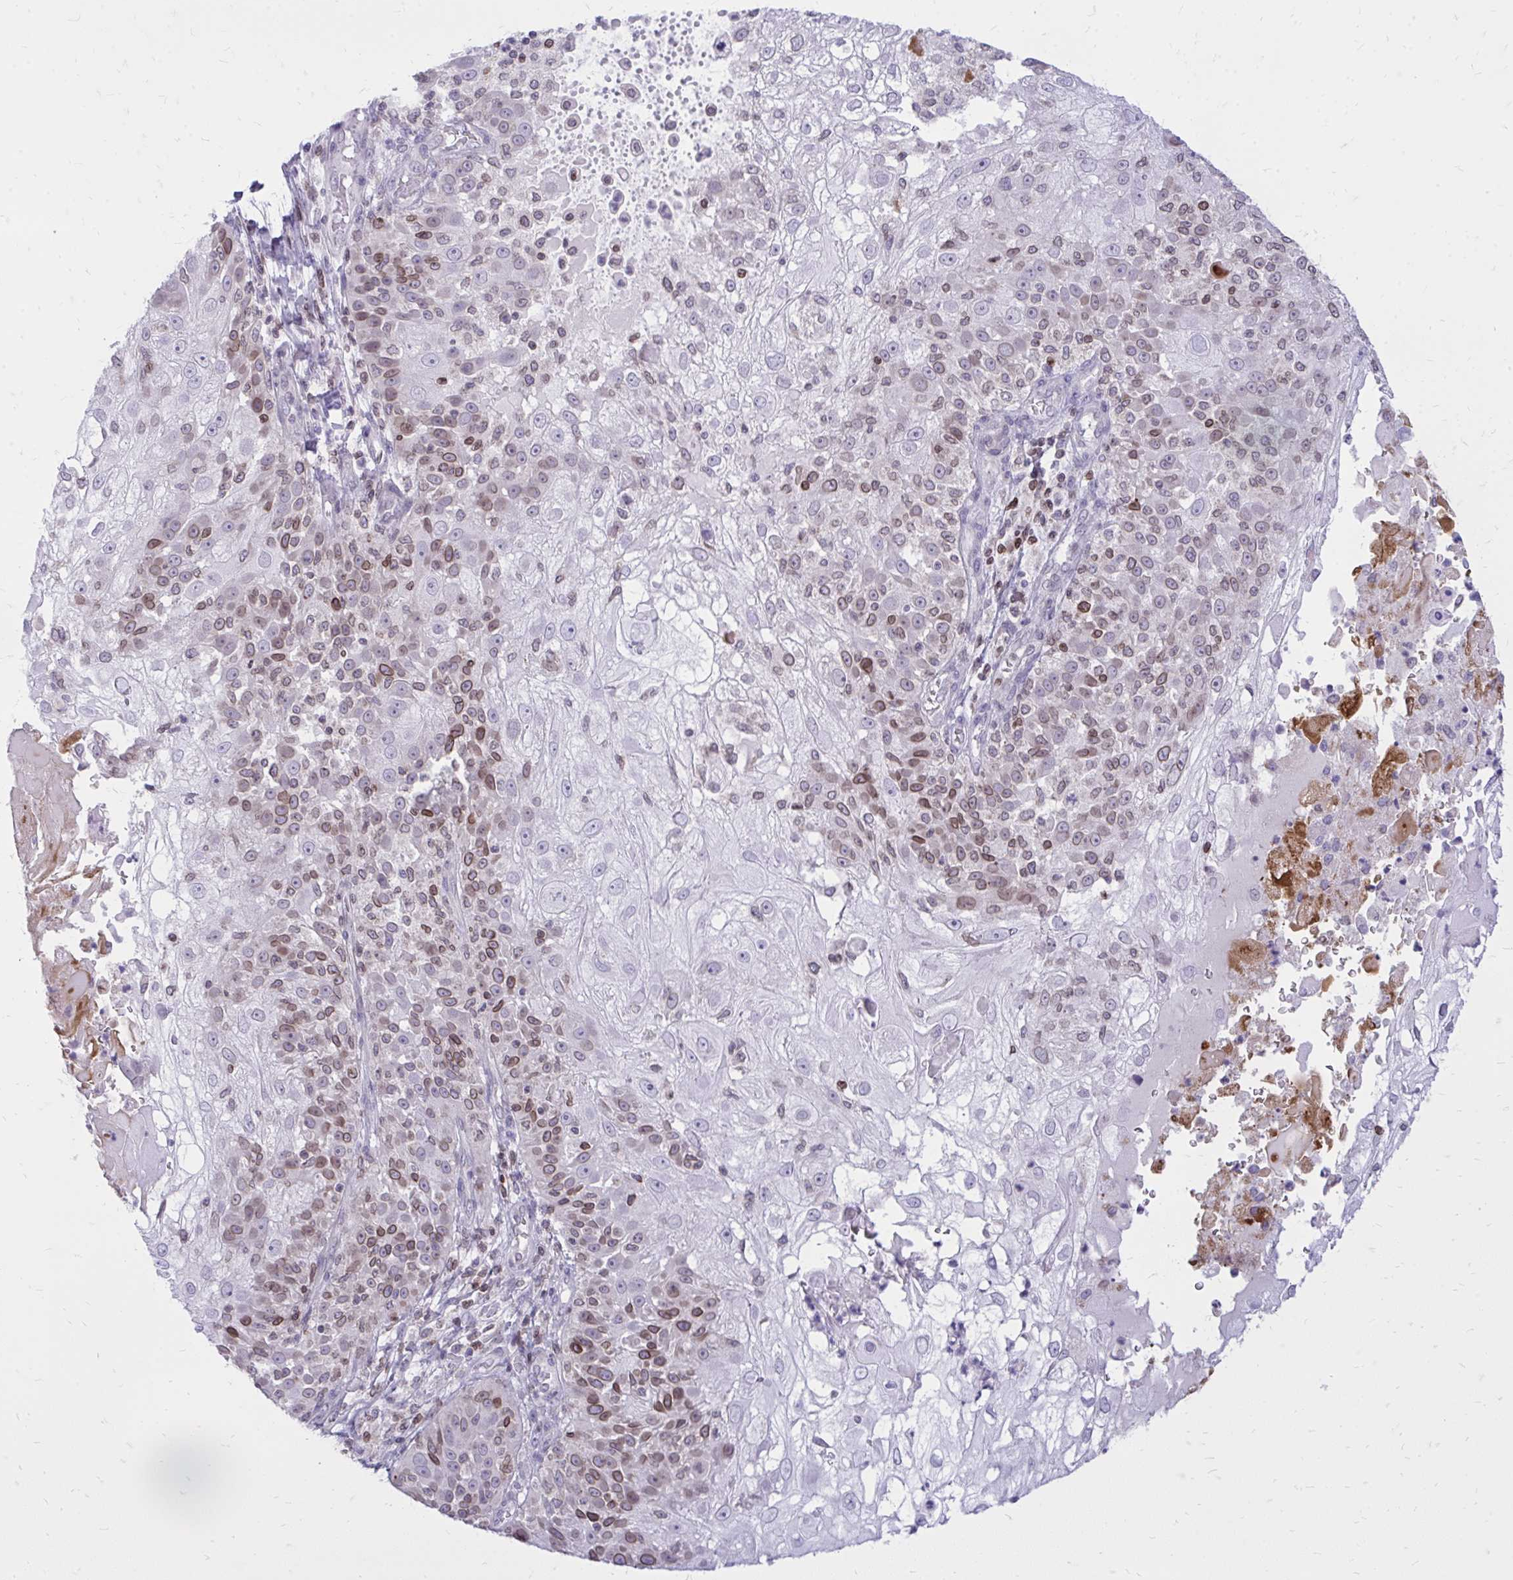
{"staining": {"intensity": "moderate", "quantity": "25%-75%", "location": "cytoplasmic/membranous,nuclear"}, "tissue": "skin cancer", "cell_type": "Tumor cells", "image_type": "cancer", "snomed": [{"axis": "morphology", "description": "Normal tissue, NOS"}, {"axis": "morphology", "description": "Squamous cell carcinoma, NOS"}, {"axis": "topography", "description": "Skin"}], "caption": "Skin squamous cell carcinoma stained for a protein (brown) demonstrates moderate cytoplasmic/membranous and nuclear positive positivity in approximately 25%-75% of tumor cells.", "gene": "RPS6KA2", "patient": {"sex": "female", "age": 83}}